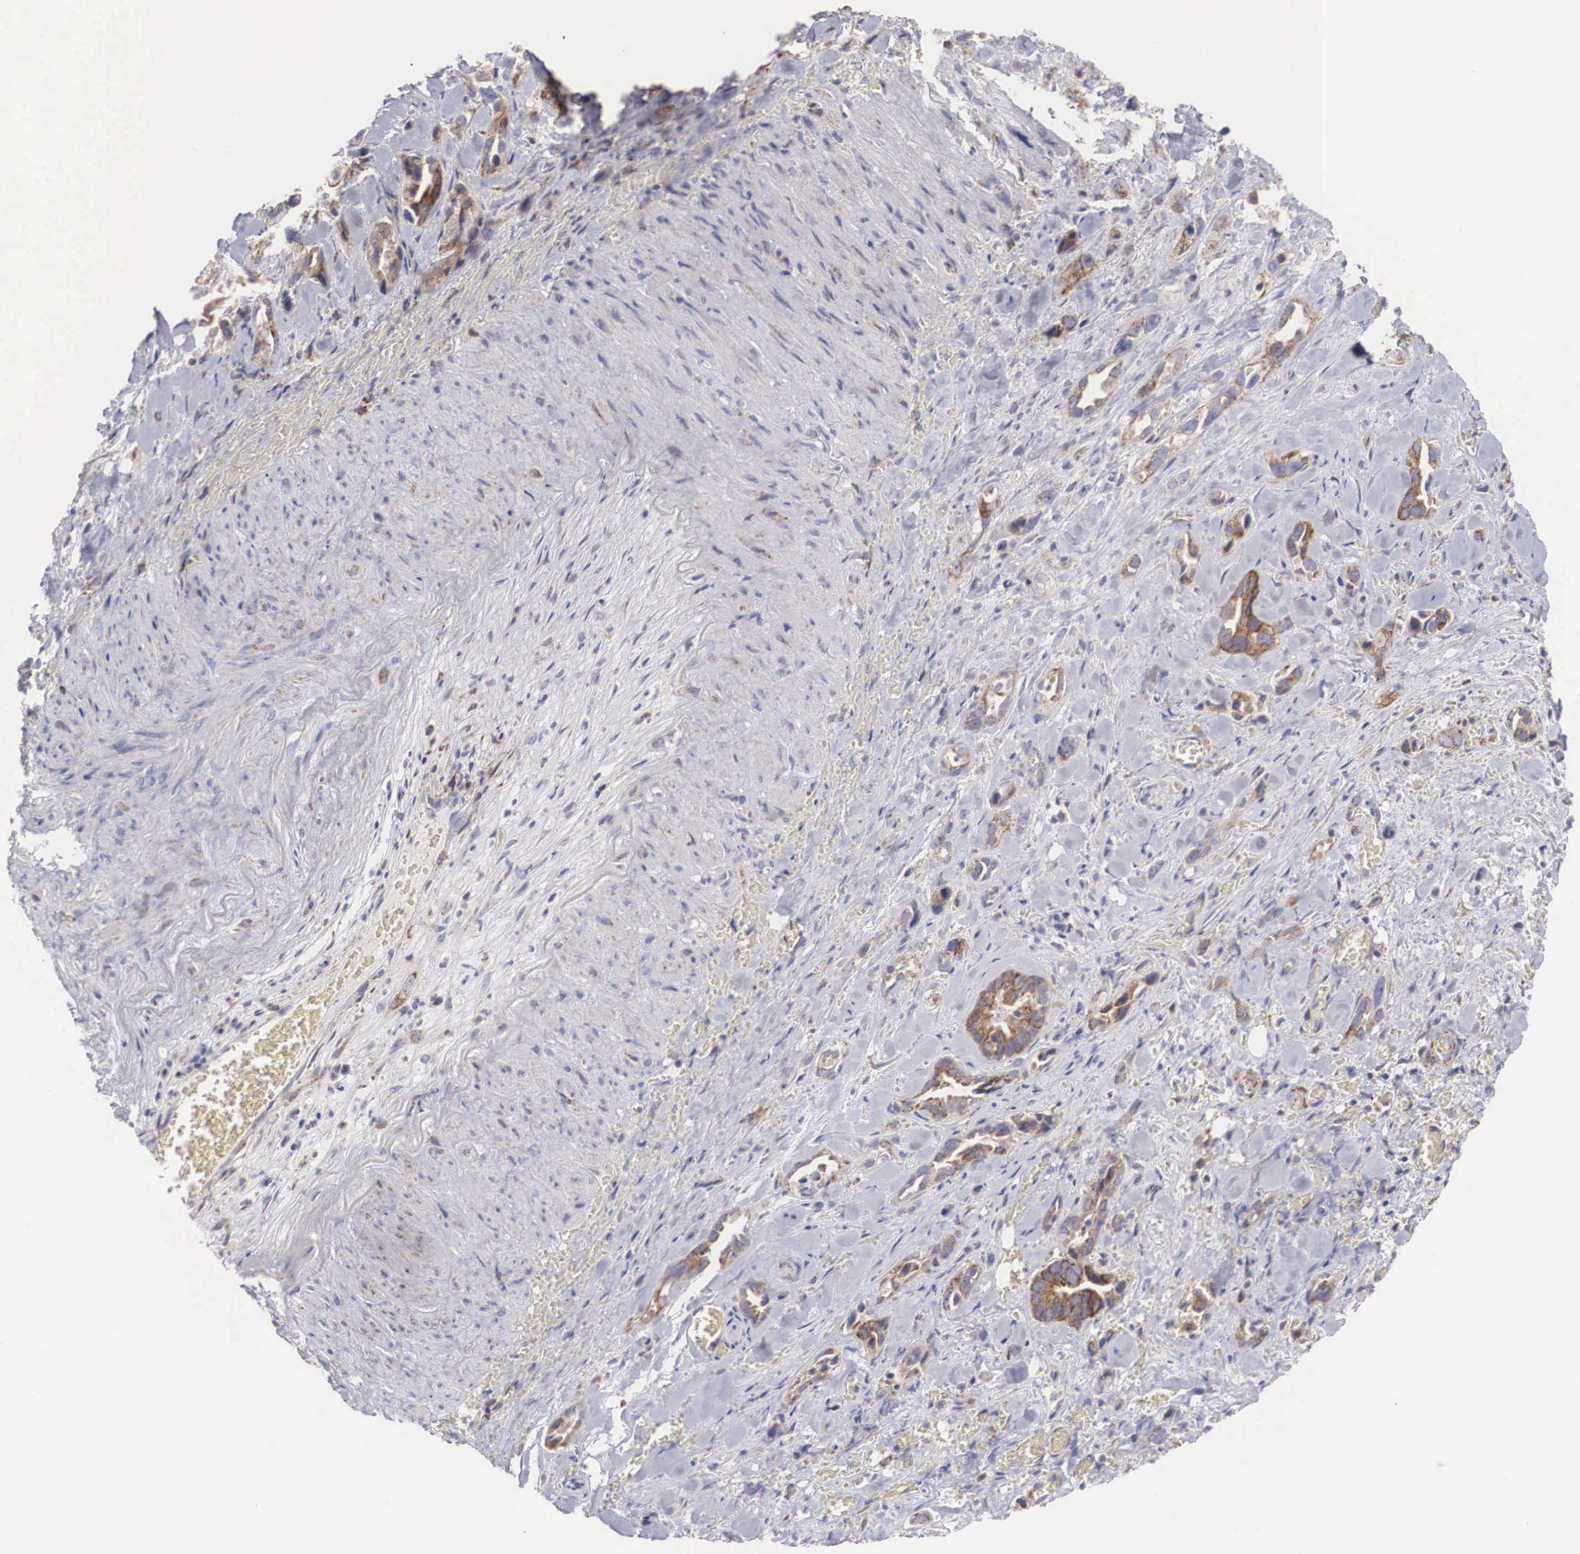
{"staining": {"intensity": "moderate", "quantity": ">75%", "location": "cytoplasmic/membranous"}, "tissue": "pancreatic cancer", "cell_type": "Tumor cells", "image_type": "cancer", "snomed": [{"axis": "morphology", "description": "Adenocarcinoma, NOS"}, {"axis": "topography", "description": "Pancreas"}], "caption": "Immunohistochemistry of human pancreatic adenocarcinoma demonstrates medium levels of moderate cytoplasmic/membranous expression in about >75% of tumor cells.", "gene": "XPNPEP3", "patient": {"sex": "male", "age": 69}}